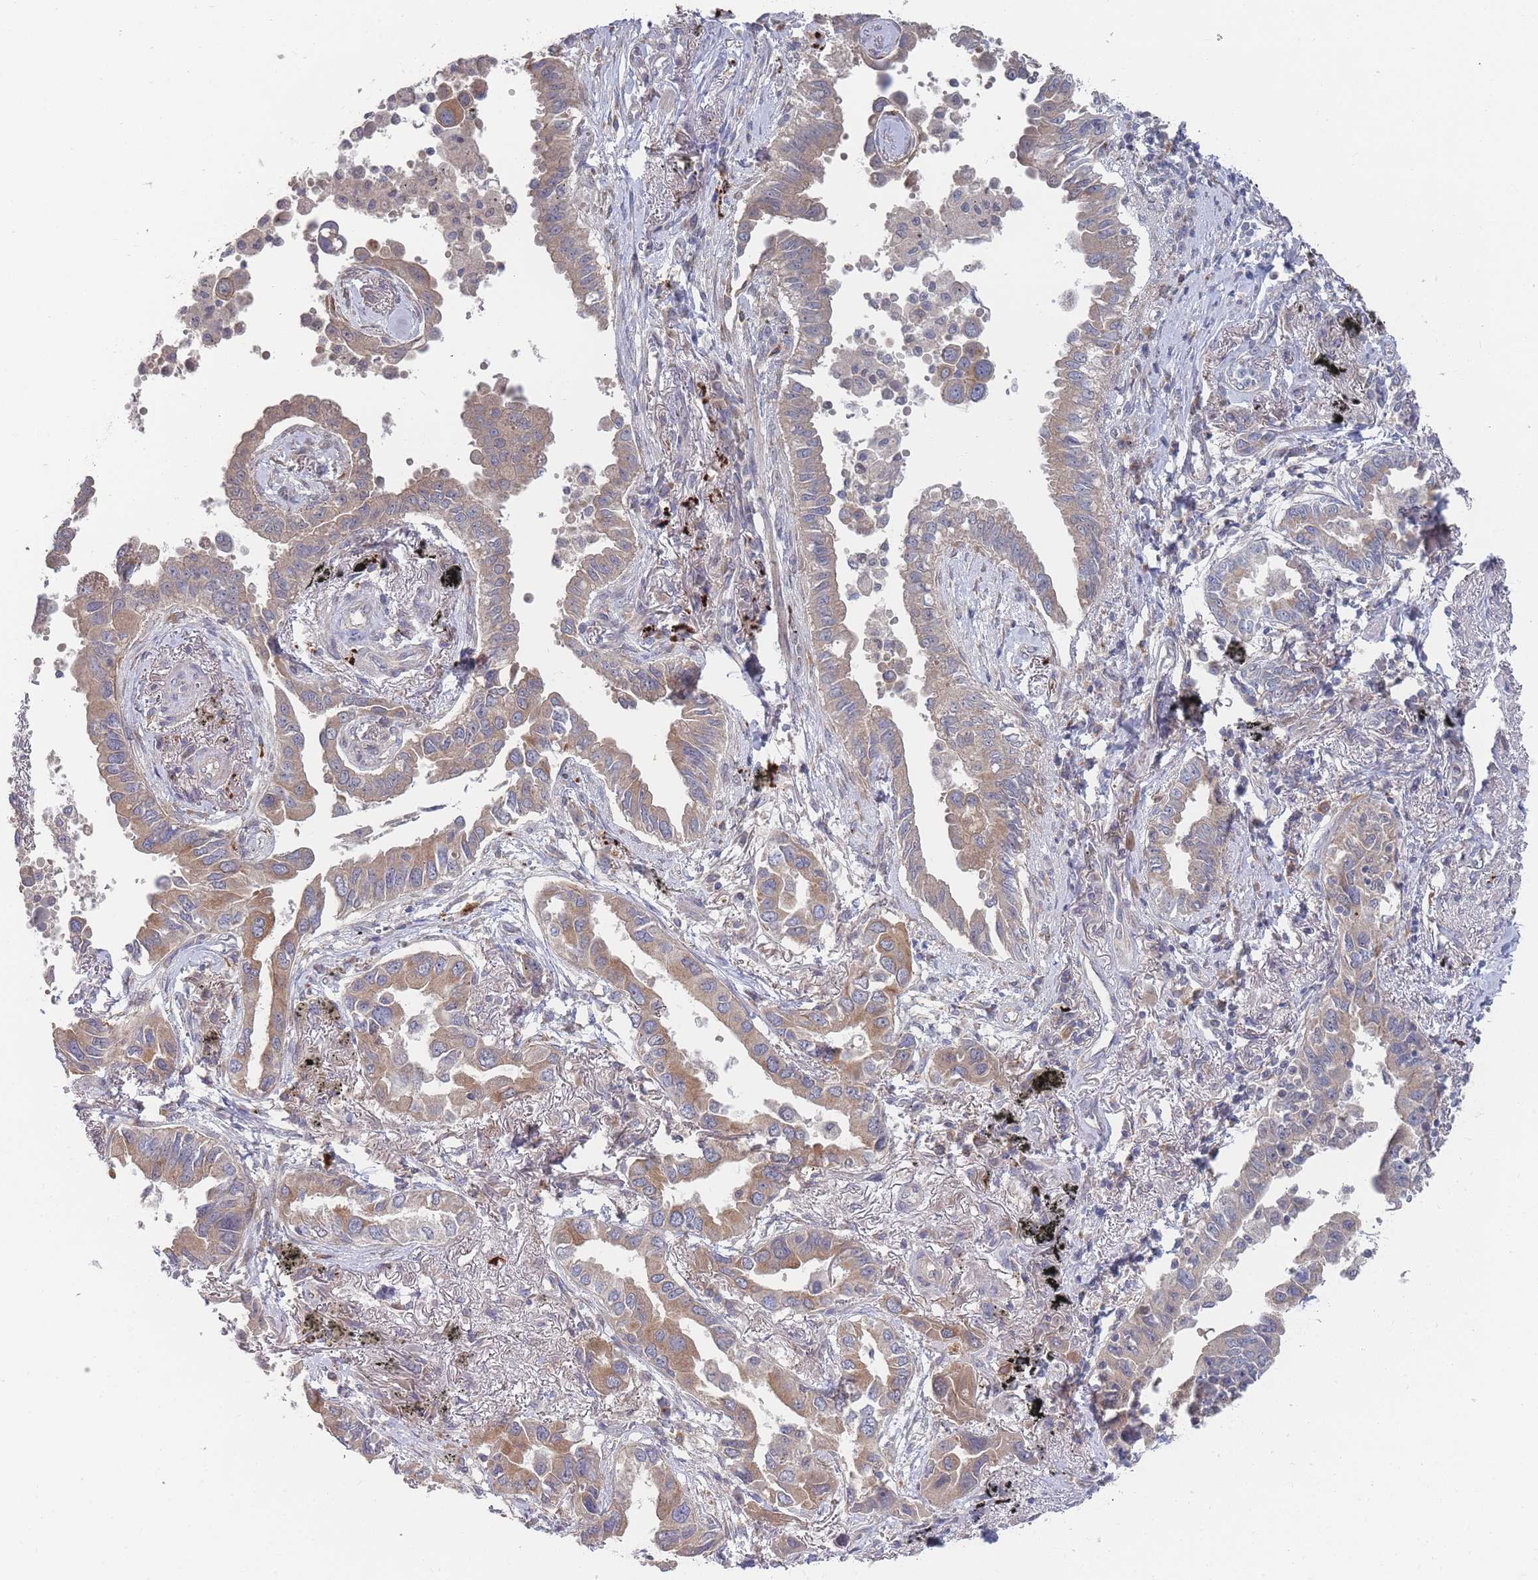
{"staining": {"intensity": "moderate", "quantity": "25%-75%", "location": "cytoplasmic/membranous"}, "tissue": "lung cancer", "cell_type": "Tumor cells", "image_type": "cancer", "snomed": [{"axis": "morphology", "description": "Adenocarcinoma, NOS"}, {"axis": "topography", "description": "Lung"}], "caption": "Adenocarcinoma (lung) stained with DAB (3,3'-diaminobenzidine) immunohistochemistry (IHC) demonstrates medium levels of moderate cytoplasmic/membranous expression in about 25%-75% of tumor cells. (DAB (3,3'-diaminobenzidine) = brown stain, brightfield microscopy at high magnification).", "gene": "SLC35F5", "patient": {"sex": "male", "age": 67}}